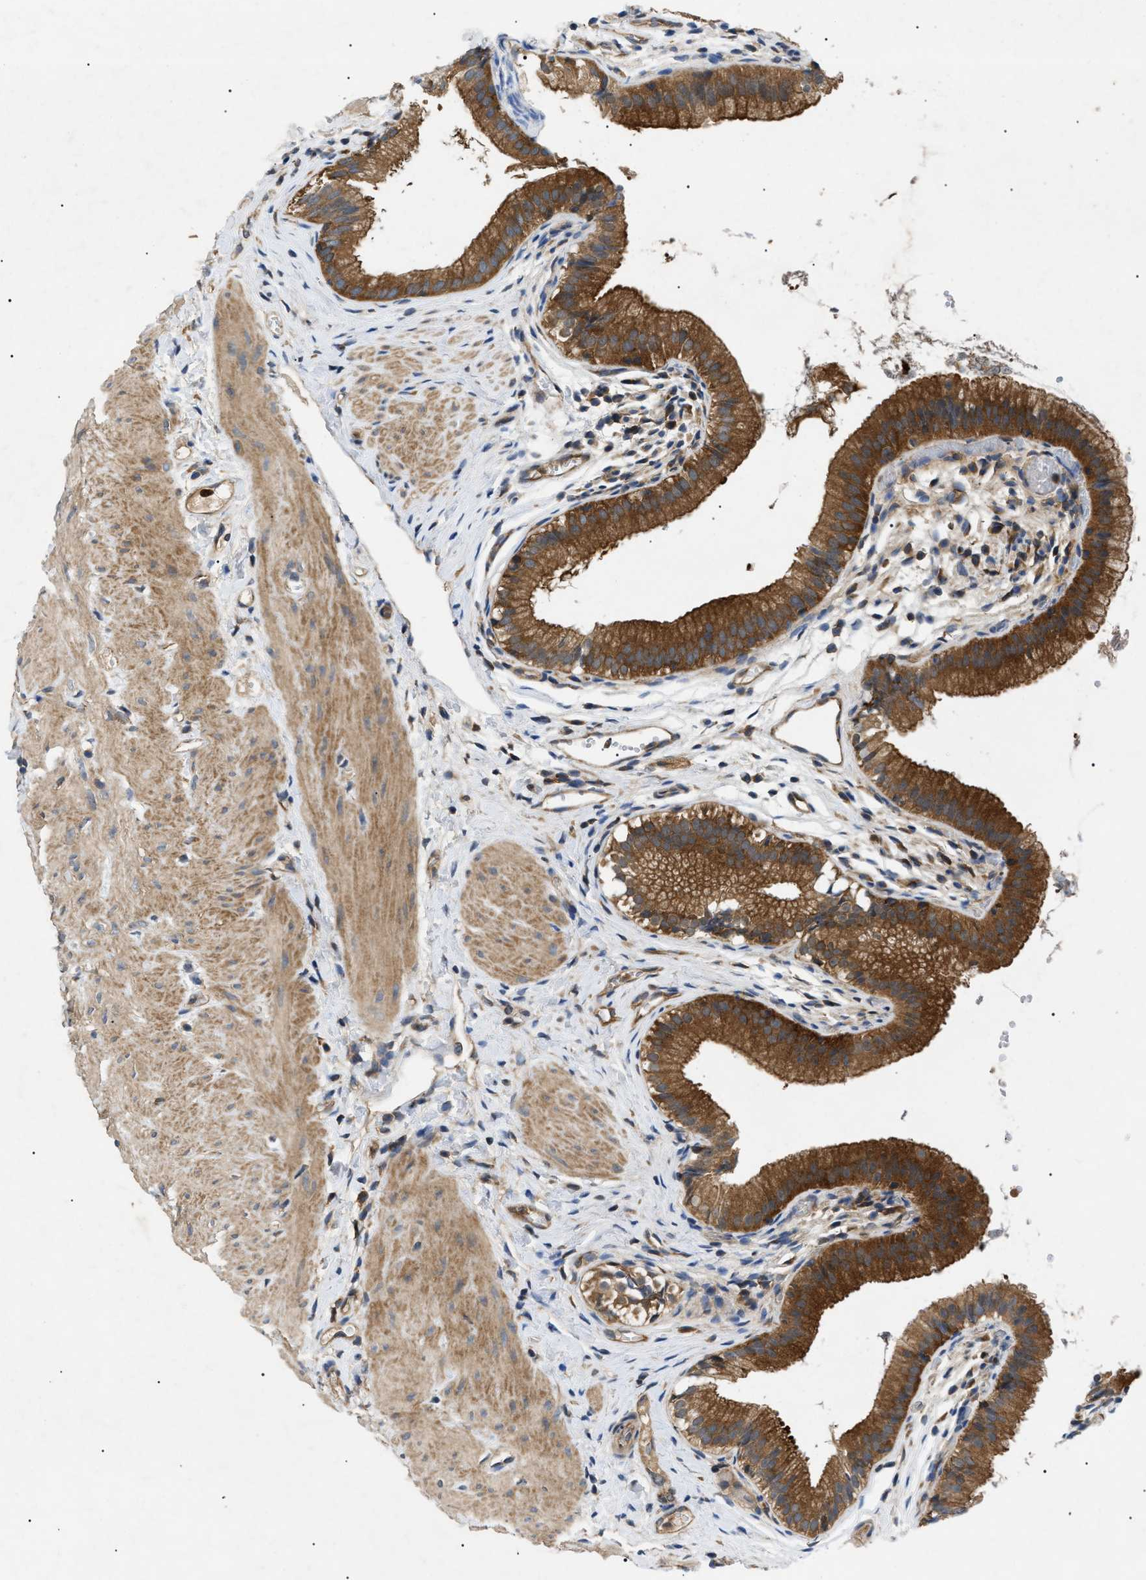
{"staining": {"intensity": "strong", "quantity": ">75%", "location": "cytoplasmic/membranous"}, "tissue": "gallbladder", "cell_type": "Glandular cells", "image_type": "normal", "snomed": [{"axis": "morphology", "description": "Normal tissue, NOS"}, {"axis": "topography", "description": "Gallbladder"}], "caption": "Protein expression by IHC exhibits strong cytoplasmic/membranous staining in approximately >75% of glandular cells in benign gallbladder.", "gene": "RIPK1", "patient": {"sex": "female", "age": 26}}